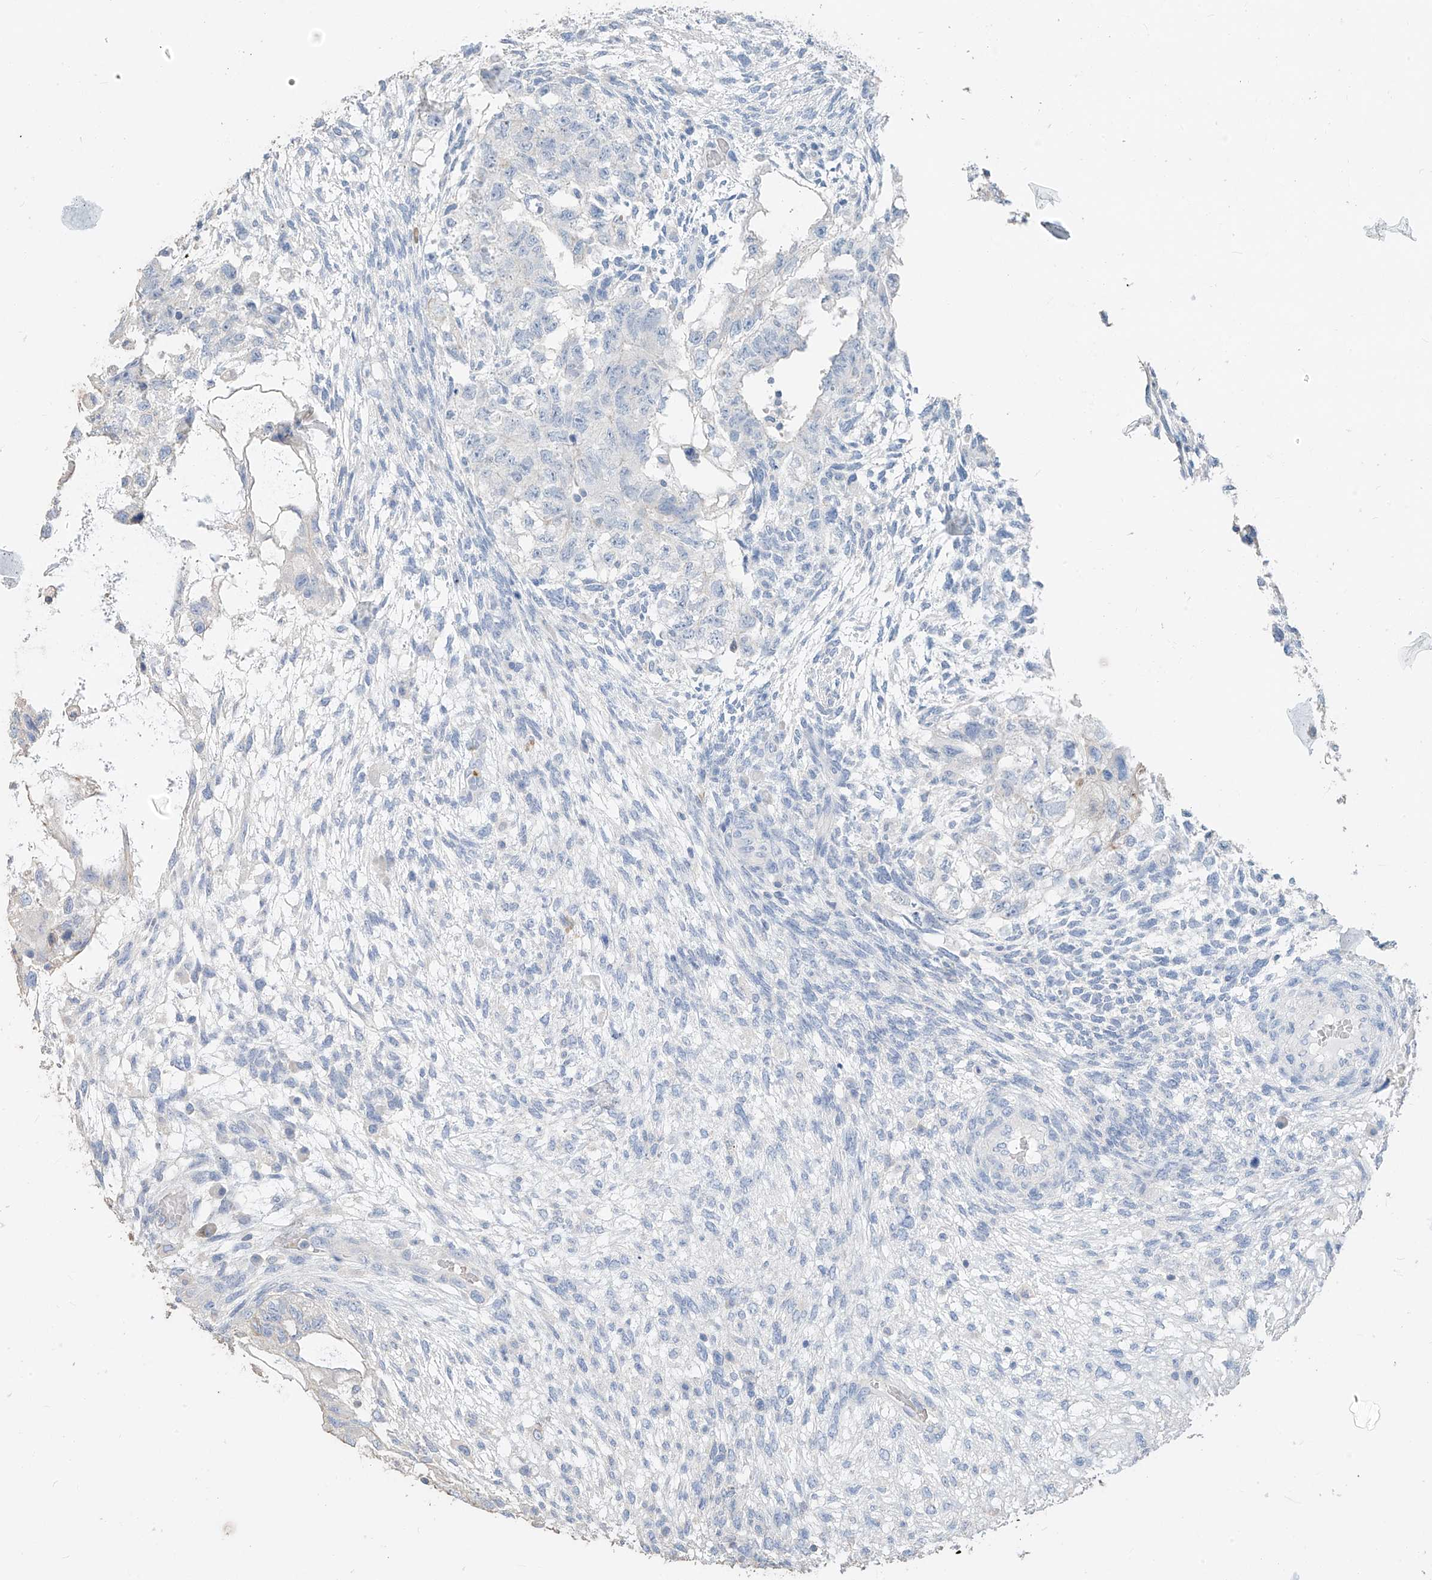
{"staining": {"intensity": "negative", "quantity": "none", "location": "none"}, "tissue": "testis cancer", "cell_type": "Tumor cells", "image_type": "cancer", "snomed": [{"axis": "morphology", "description": "Normal tissue, NOS"}, {"axis": "morphology", "description": "Carcinoma, Embryonal, NOS"}, {"axis": "topography", "description": "Testis"}], "caption": "IHC image of neoplastic tissue: testis embryonal carcinoma stained with DAB exhibits no significant protein staining in tumor cells.", "gene": "PAFAH1B3", "patient": {"sex": "male", "age": 36}}